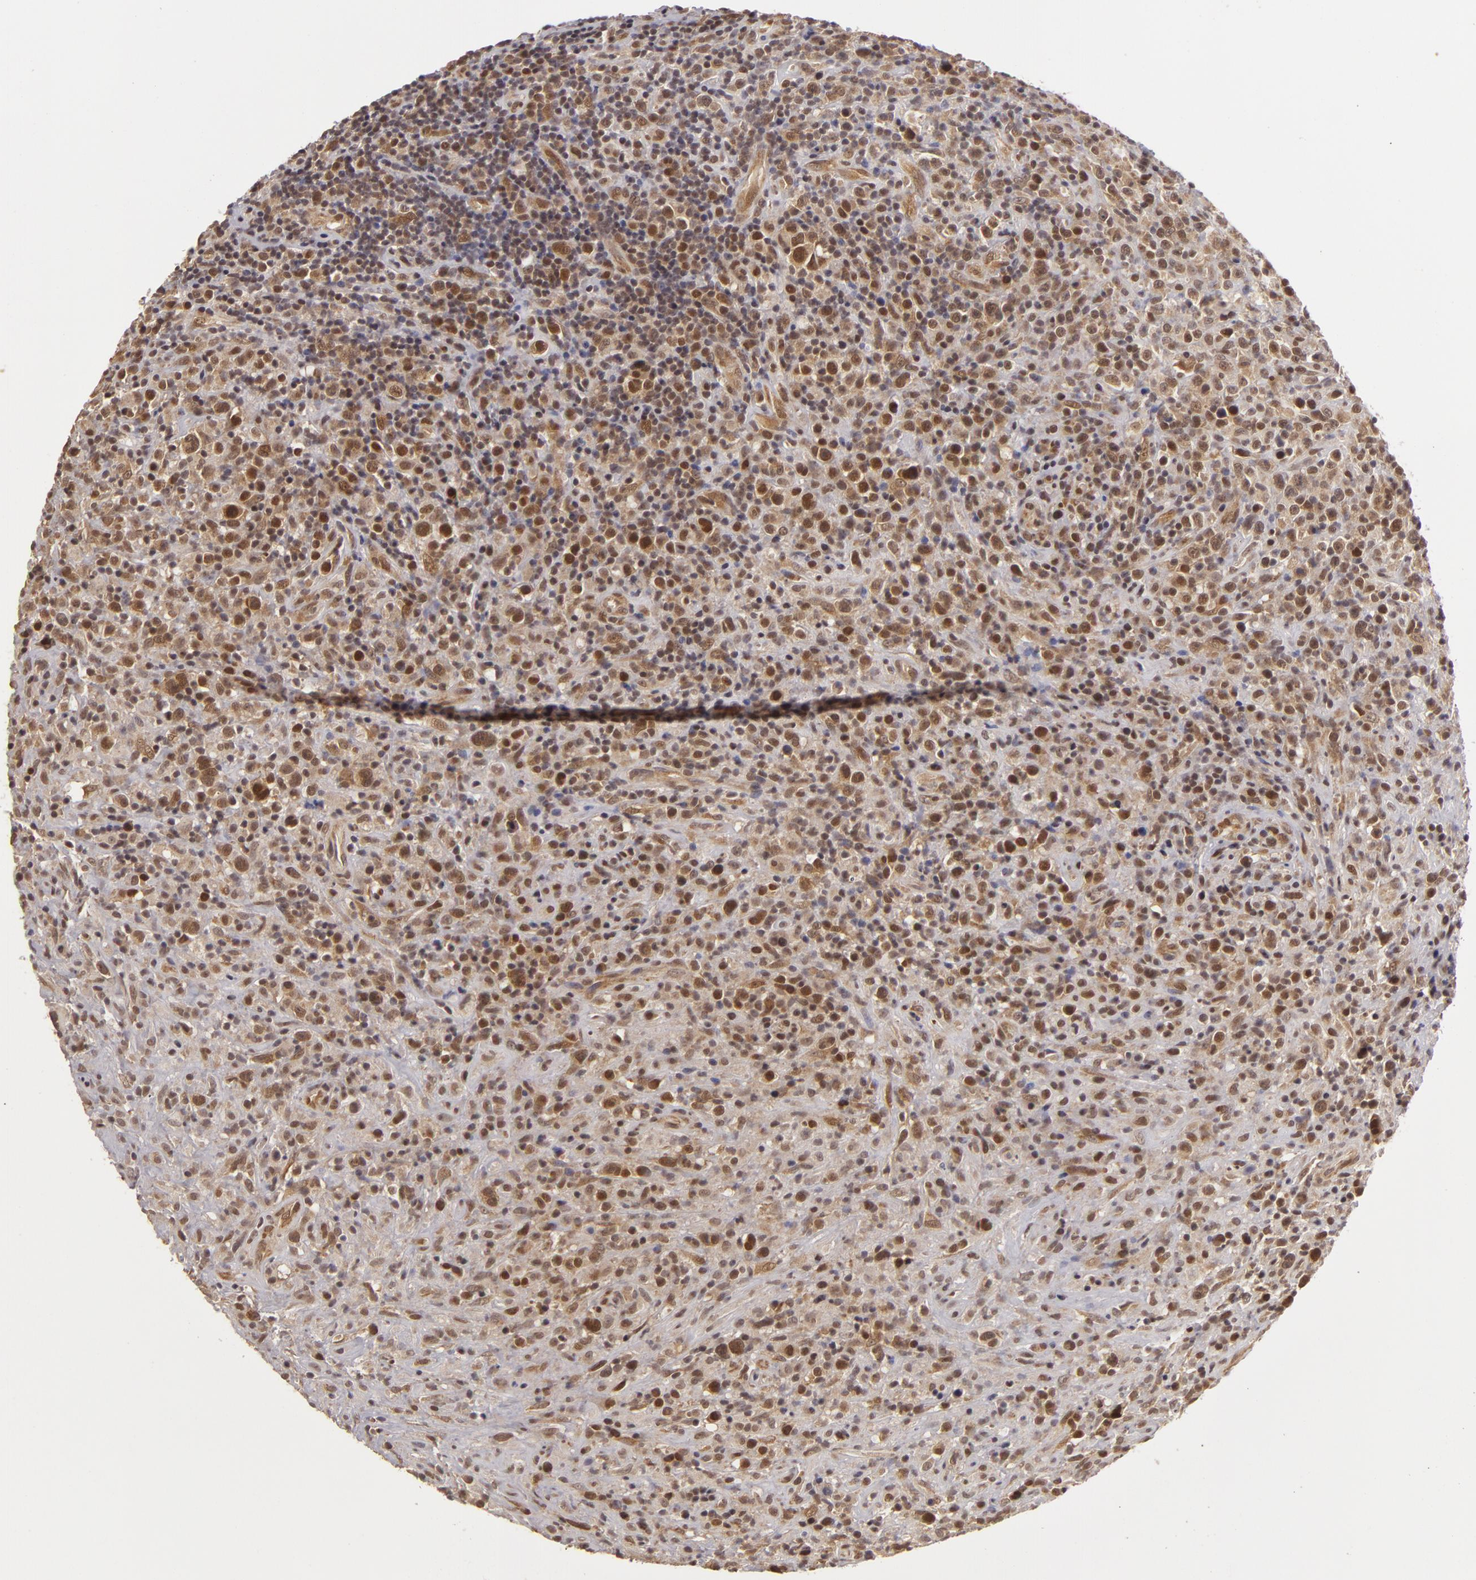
{"staining": {"intensity": "moderate", "quantity": ">75%", "location": "nuclear"}, "tissue": "lymphoma", "cell_type": "Tumor cells", "image_type": "cancer", "snomed": [{"axis": "morphology", "description": "Hodgkin's disease, NOS"}, {"axis": "topography", "description": "Lymph node"}], "caption": "Brown immunohistochemical staining in lymphoma reveals moderate nuclear expression in about >75% of tumor cells.", "gene": "ZNF133", "patient": {"sex": "male", "age": 46}}